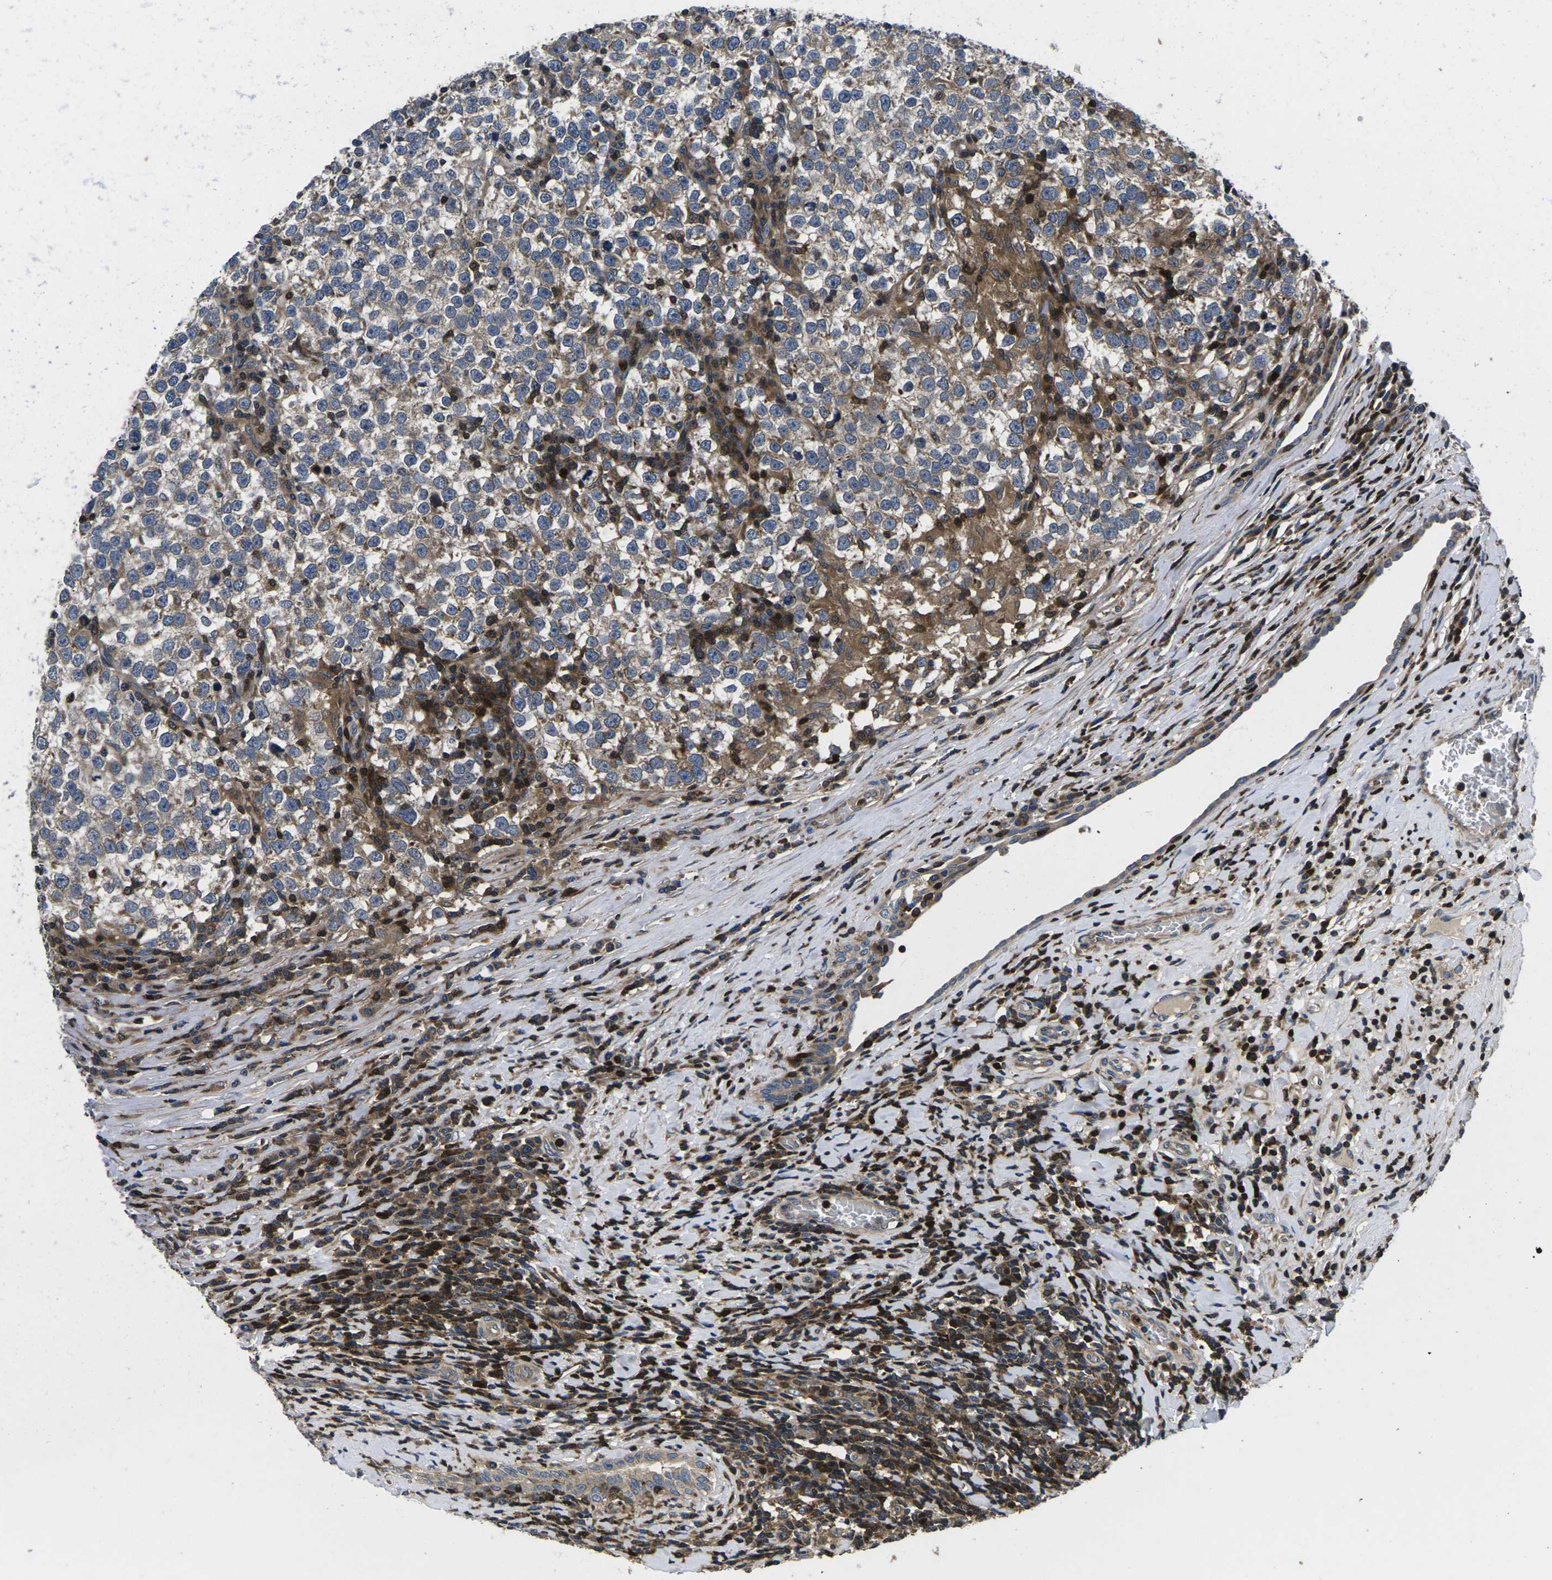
{"staining": {"intensity": "weak", "quantity": ">75%", "location": "cytoplasmic/membranous"}, "tissue": "testis cancer", "cell_type": "Tumor cells", "image_type": "cancer", "snomed": [{"axis": "morphology", "description": "Normal tissue, NOS"}, {"axis": "morphology", "description": "Seminoma, NOS"}, {"axis": "topography", "description": "Testis"}], "caption": "Immunohistochemistry staining of seminoma (testis), which displays low levels of weak cytoplasmic/membranous staining in about >75% of tumor cells indicating weak cytoplasmic/membranous protein expression. The staining was performed using DAB (brown) for protein detection and nuclei were counterstained in hematoxylin (blue).", "gene": "PLCE1", "patient": {"sex": "male", "age": 43}}